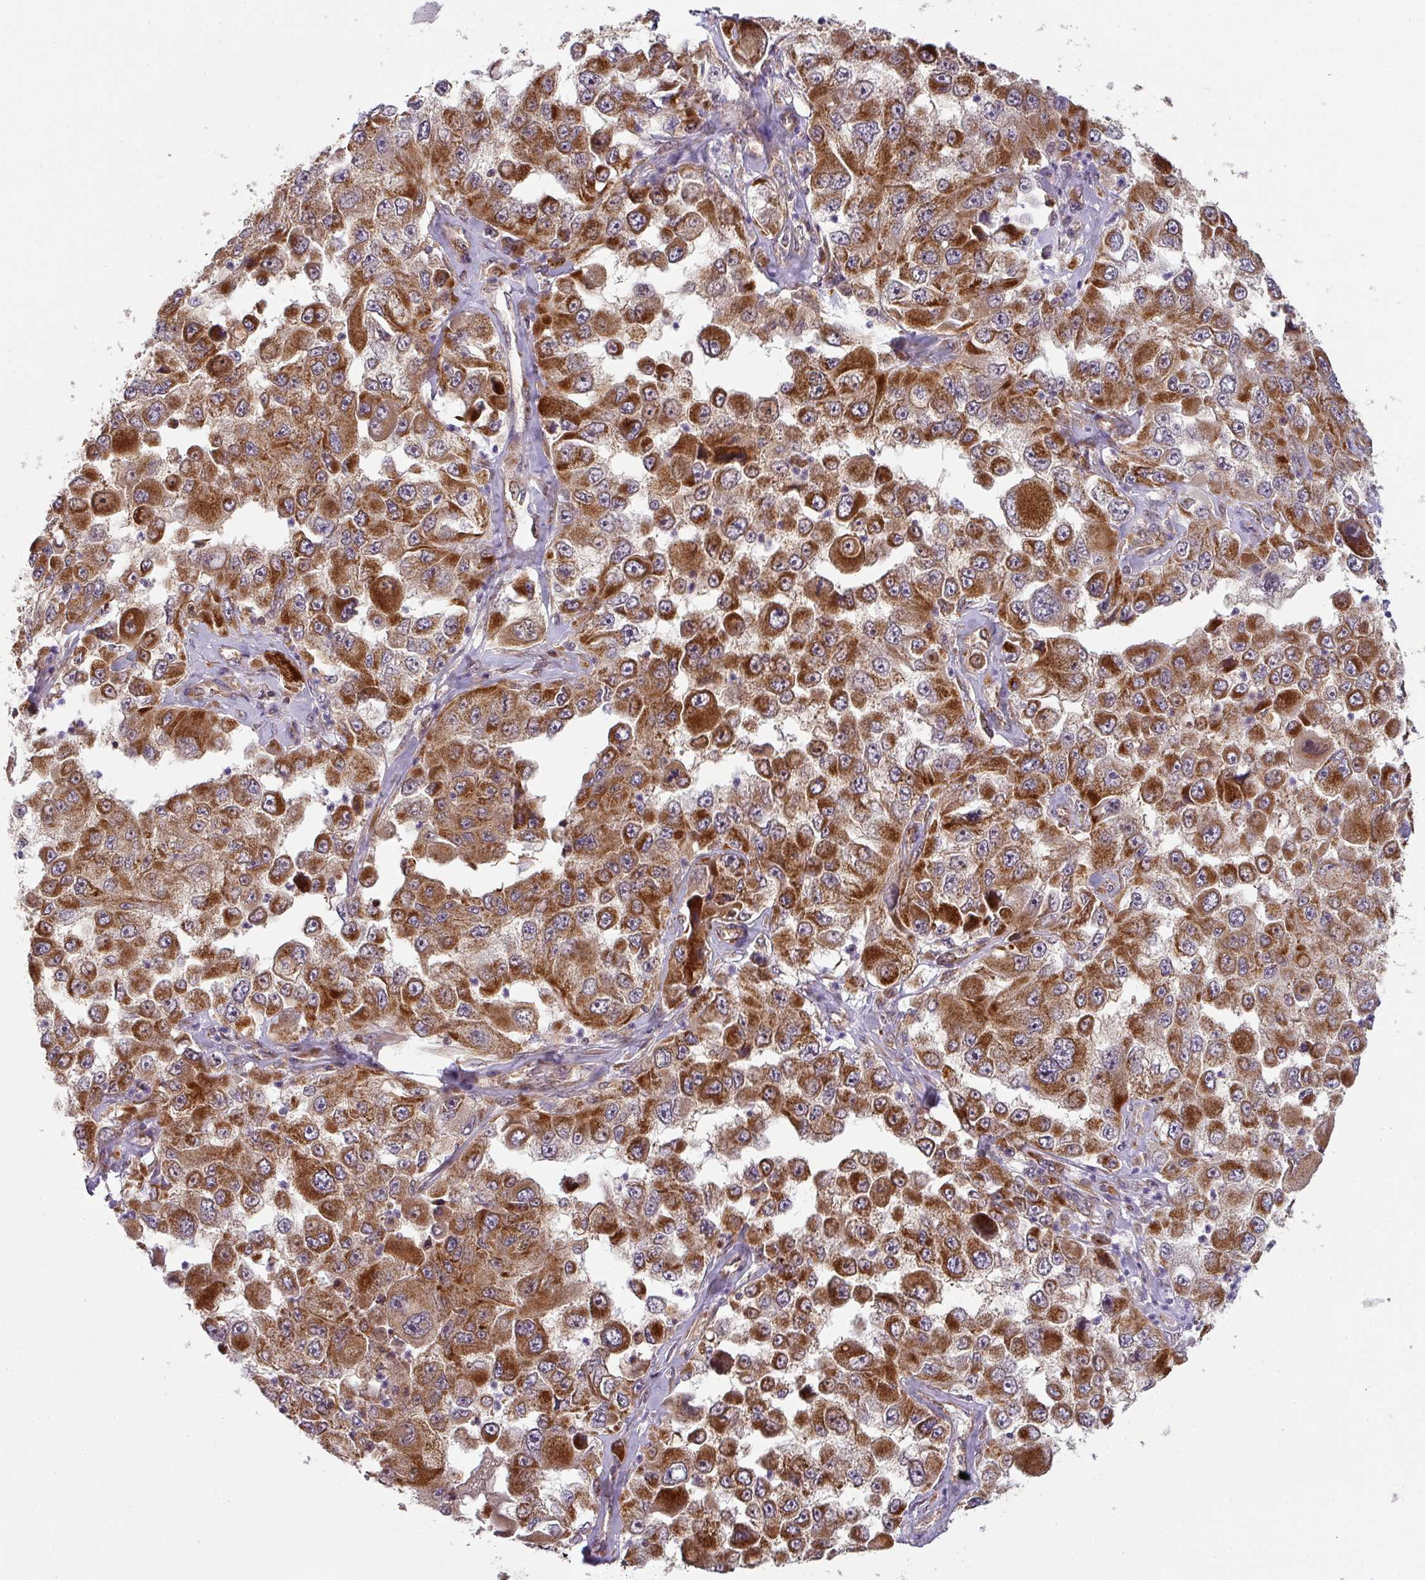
{"staining": {"intensity": "strong", "quantity": ">75%", "location": "cytoplasmic/membranous"}, "tissue": "melanoma", "cell_type": "Tumor cells", "image_type": "cancer", "snomed": [{"axis": "morphology", "description": "Malignant melanoma, Metastatic site"}, {"axis": "topography", "description": "Lymph node"}], "caption": "Human melanoma stained with a brown dye exhibits strong cytoplasmic/membranous positive expression in approximately >75% of tumor cells.", "gene": "MRPS16", "patient": {"sex": "male", "age": 62}}